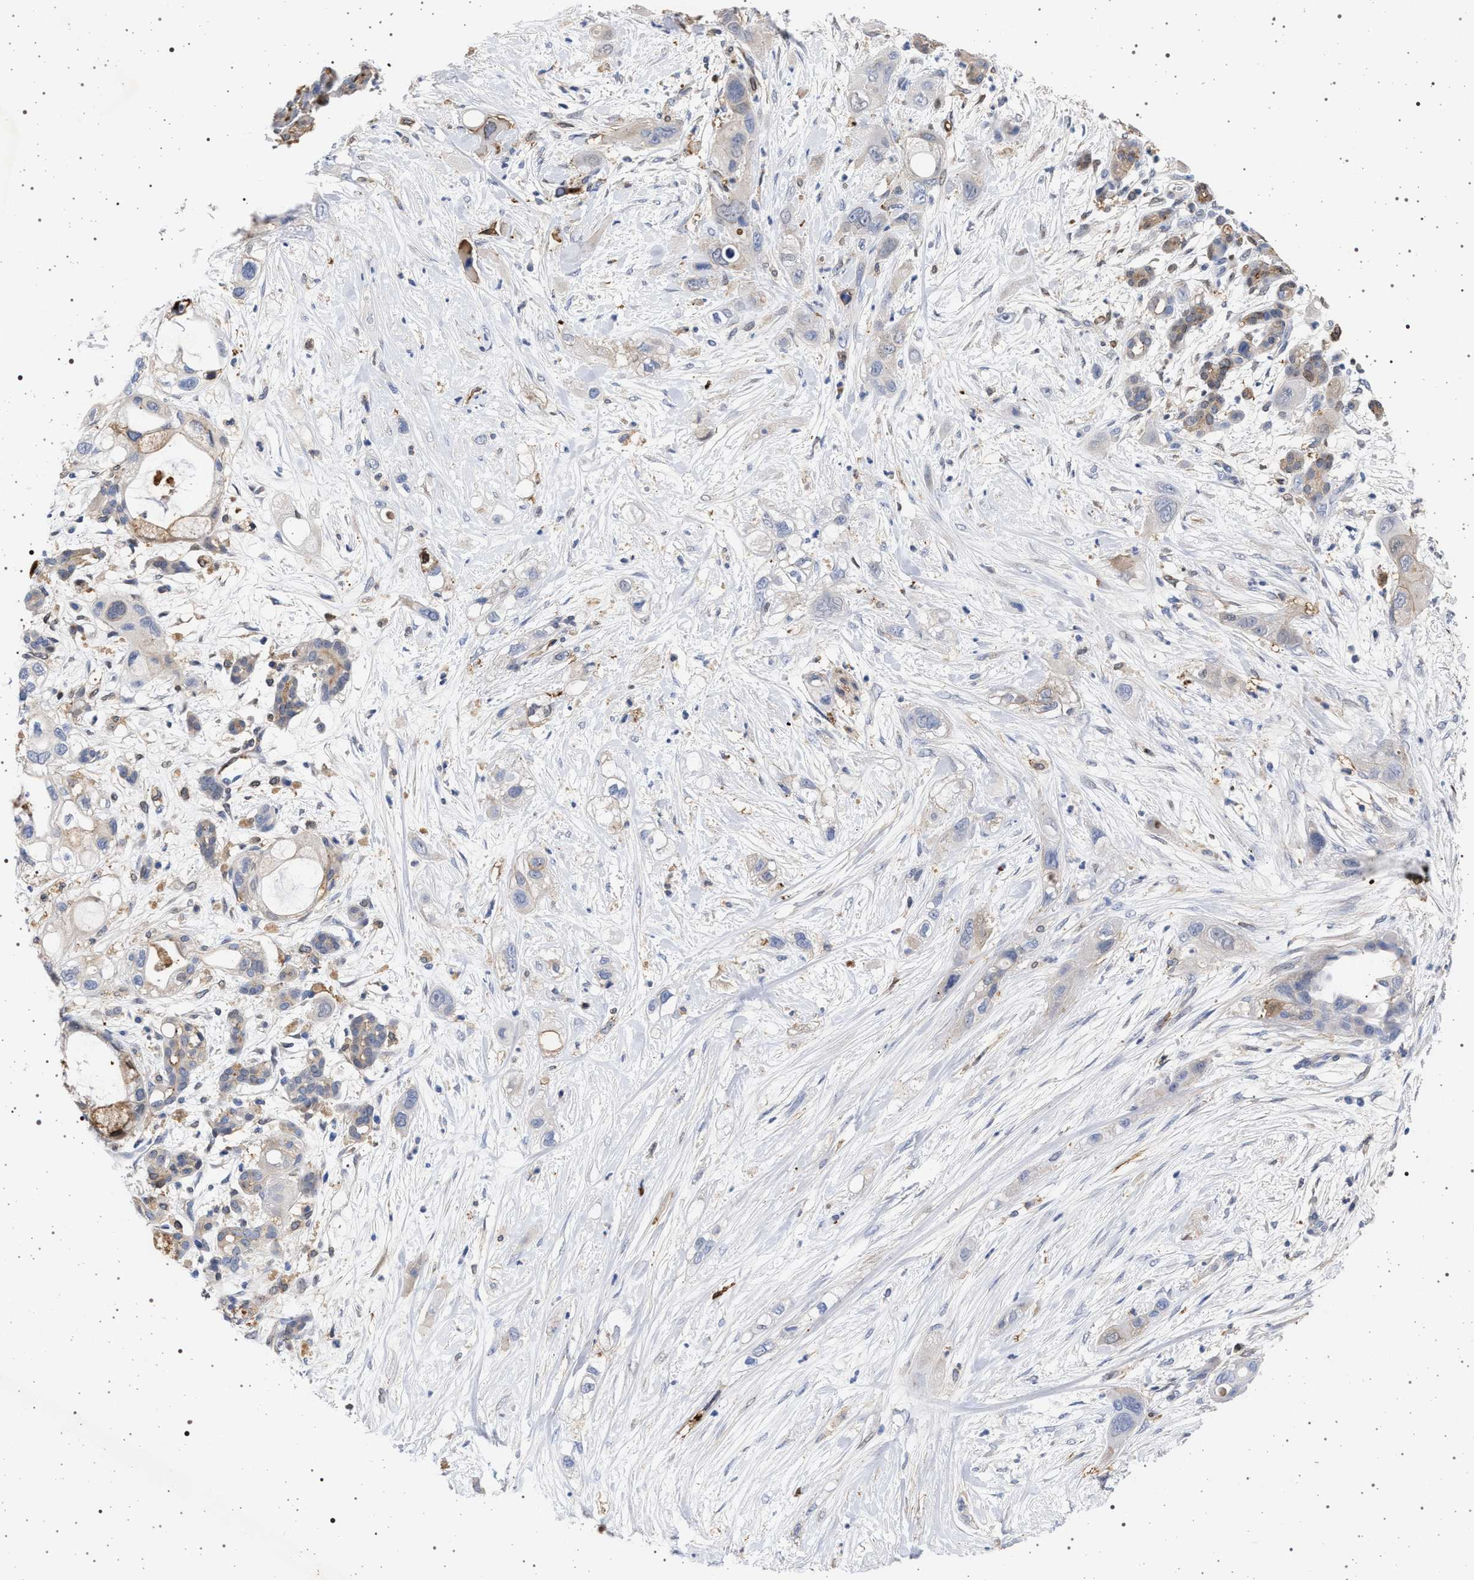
{"staining": {"intensity": "weak", "quantity": "<25%", "location": "cytoplasmic/membranous"}, "tissue": "pancreatic cancer", "cell_type": "Tumor cells", "image_type": "cancer", "snomed": [{"axis": "morphology", "description": "Adenocarcinoma, NOS"}, {"axis": "topography", "description": "Pancreas"}], "caption": "An image of human pancreatic cancer is negative for staining in tumor cells.", "gene": "PLG", "patient": {"sex": "male", "age": 59}}